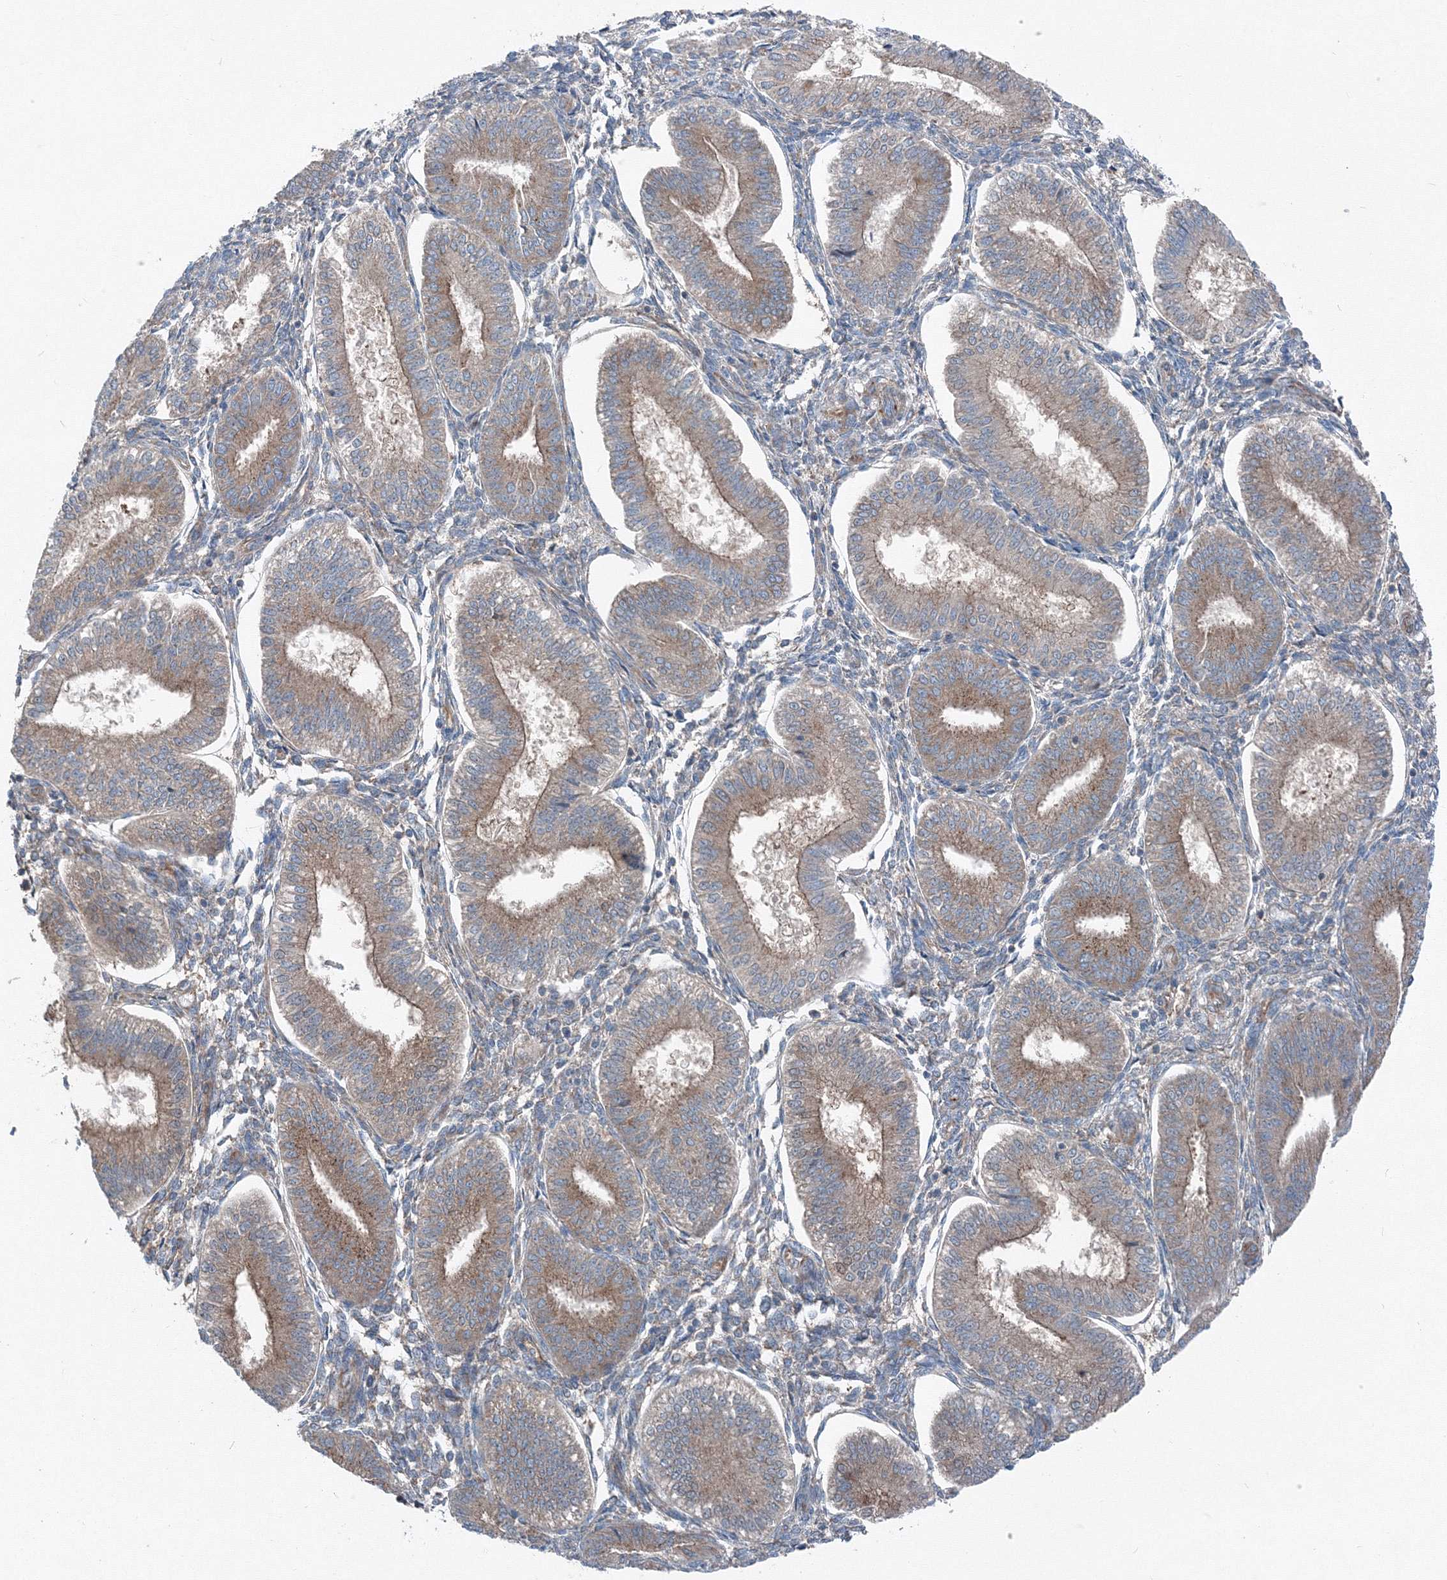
{"staining": {"intensity": "moderate", "quantity": "<25%", "location": "cytoplasmic/membranous"}, "tissue": "endometrium", "cell_type": "Cells in endometrial stroma", "image_type": "normal", "snomed": [{"axis": "morphology", "description": "Normal tissue, NOS"}, {"axis": "topography", "description": "Endometrium"}], "caption": "A histopathology image of human endometrium stained for a protein displays moderate cytoplasmic/membranous brown staining in cells in endometrial stroma.", "gene": "TPRKB", "patient": {"sex": "female", "age": 39}}